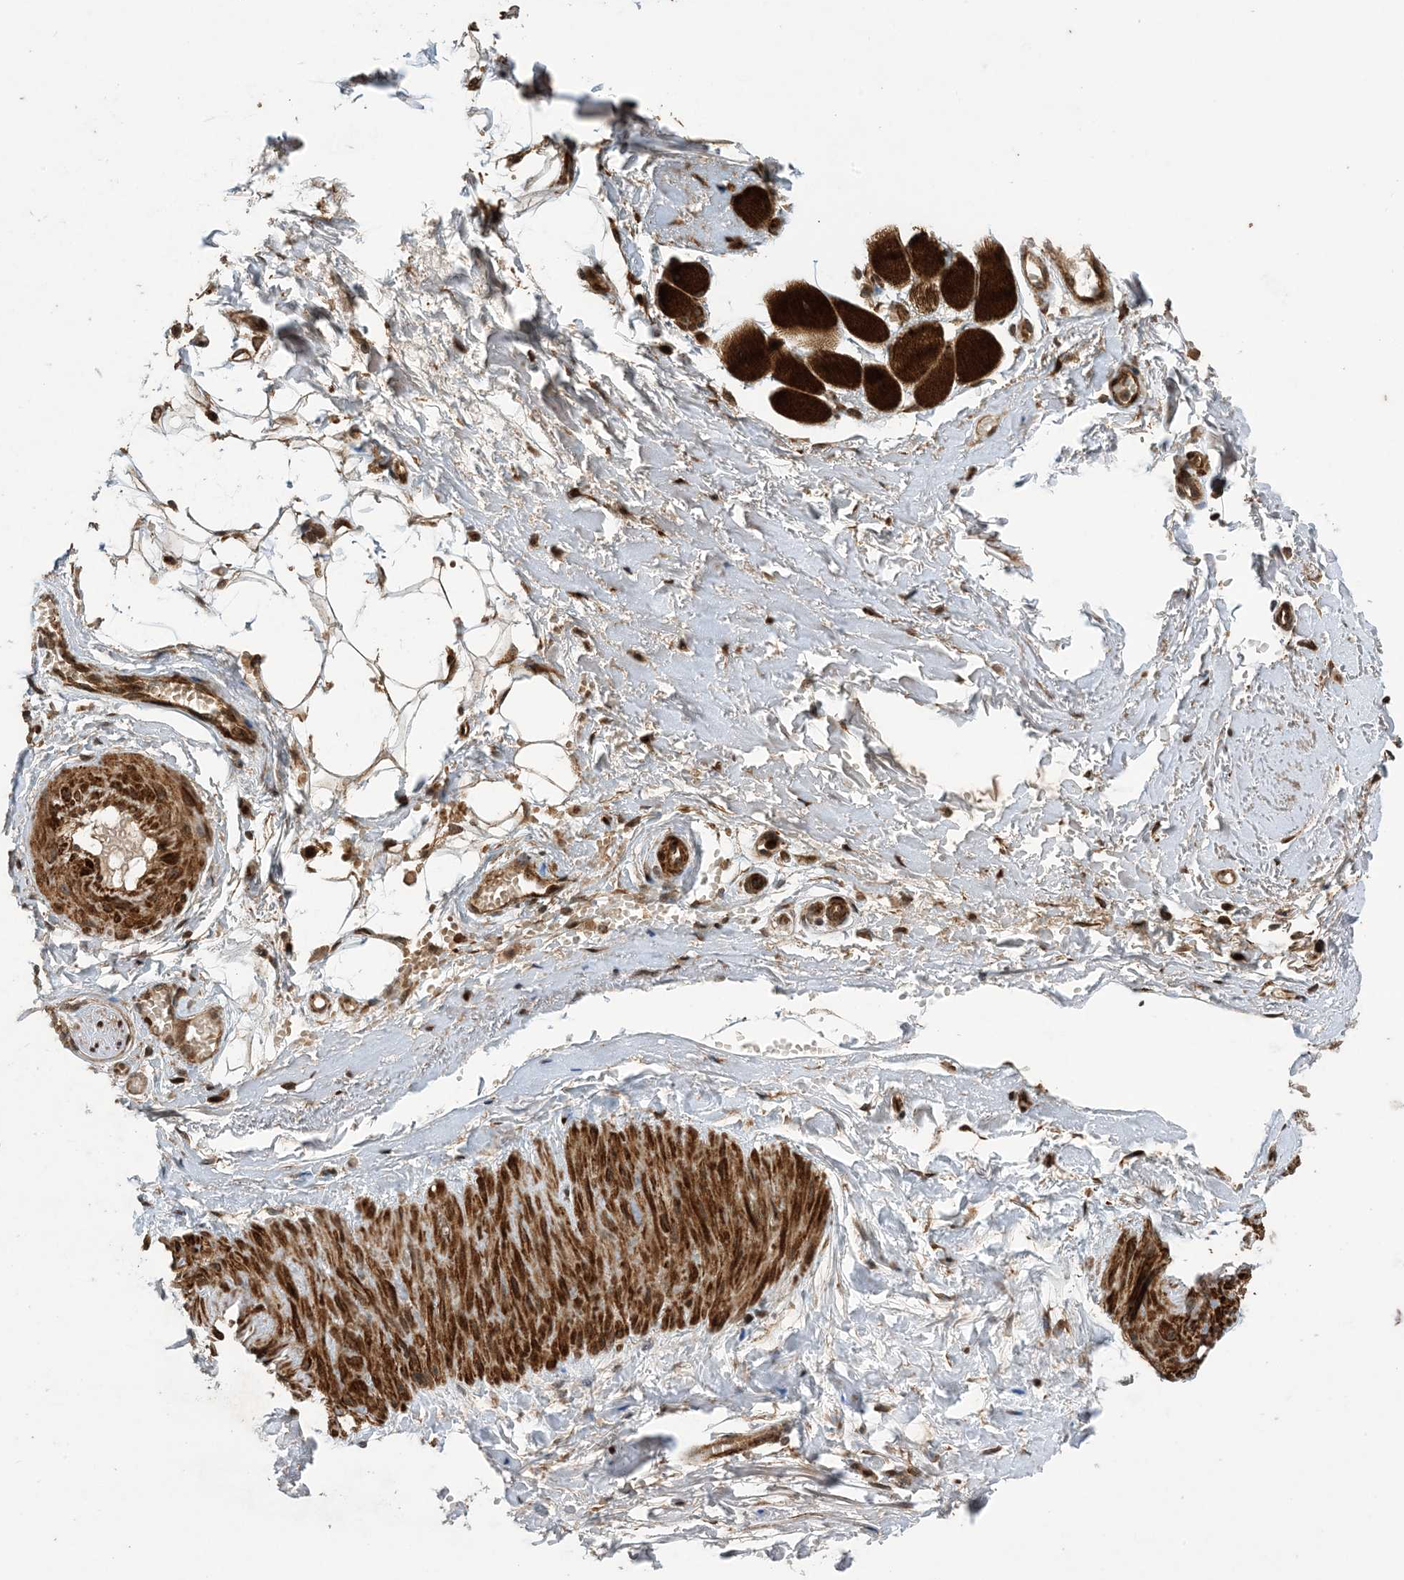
{"staining": {"intensity": "strong", "quantity": ">75%", "location": "cytoplasmic/membranous"}, "tissue": "adipose tissue", "cell_type": "Adipocytes", "image_type": "normal", "snomed": [{"axis": "morphology", "description": "Normal tissue, NOS"}, {"axis": "morphology", "description": "Basal cell carcinoma"}, {"axis": "topography", "description": "Skin"}], "caption": "The immunohistochemical stain shows strong cytoplasmic/membranous expression in adipocytes of unremarkable adipose tissue.", "gene": "ZNF511", "patient": {"sex": "female", "age": 89}}